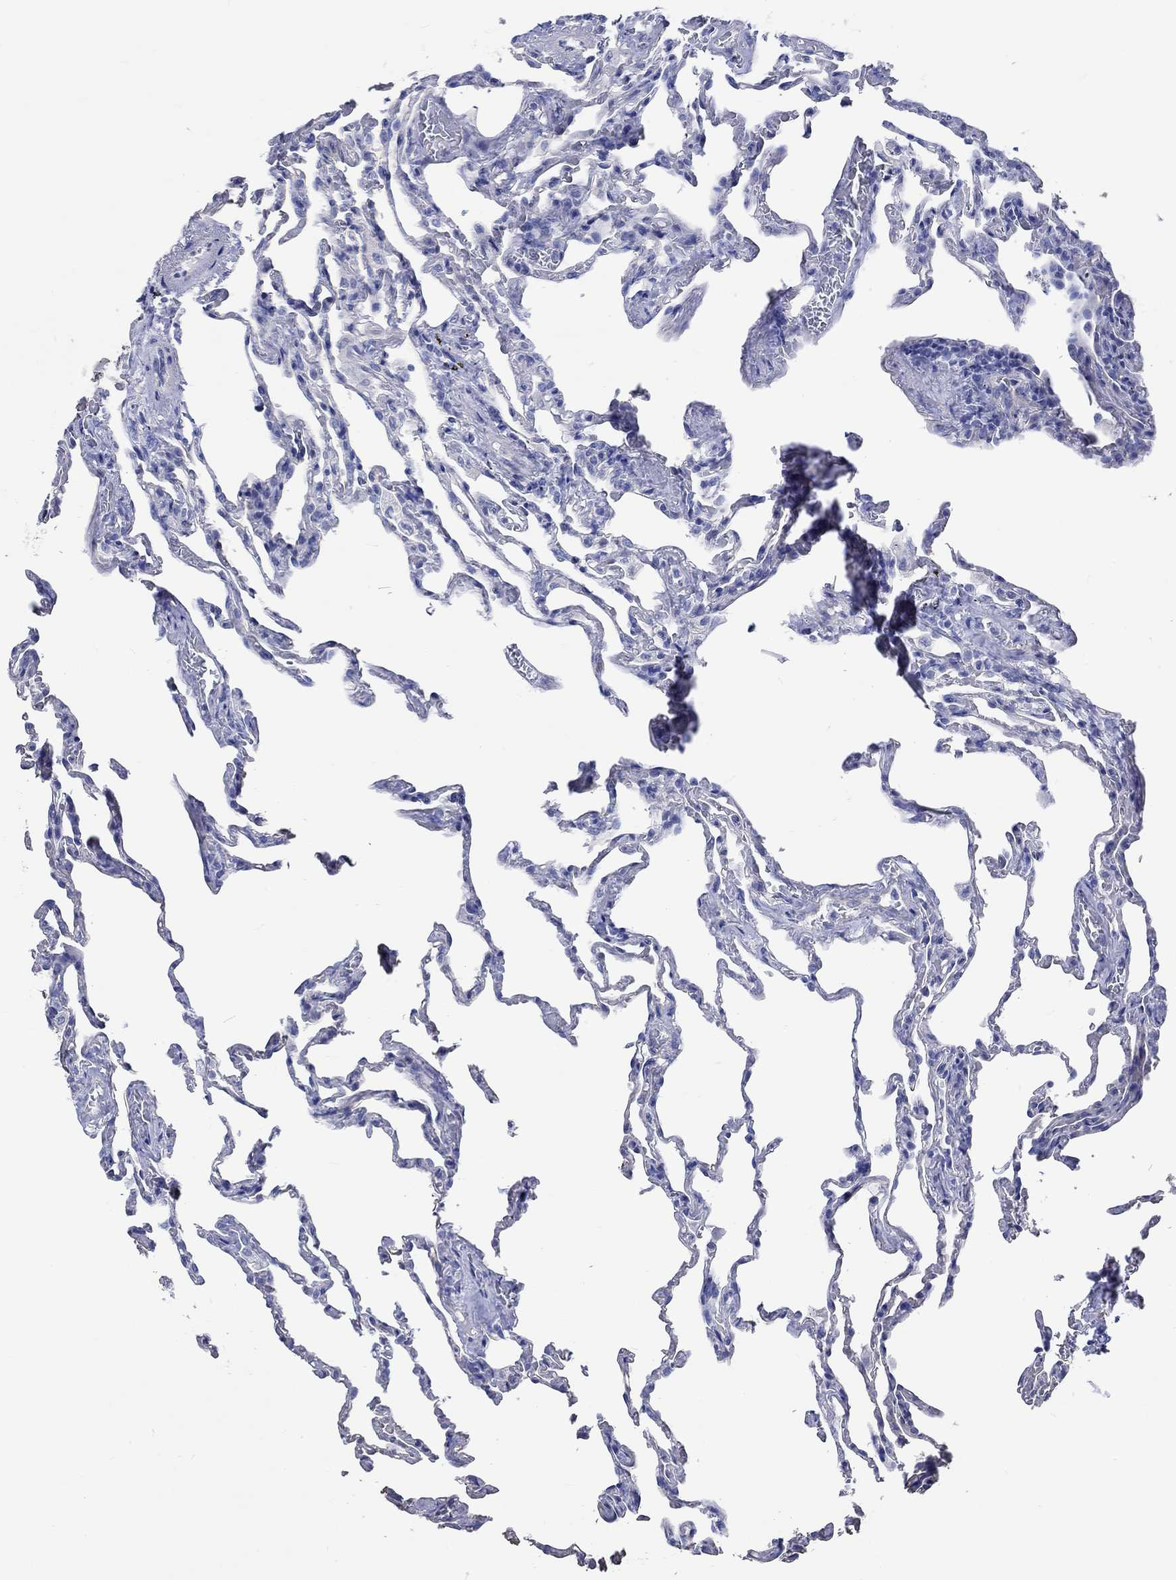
{"staining": {"intensity": "negative", "quantity": "none", "location": "none"}, "tissue": "lung", "cell_type": "Alveolar cells", "image_type": "normal", "snomed": [{"axis": "morphology", "description": "Normal tissue, NOS"}, {"axis": "topography", "description": "Lung"}], "caption": "DAB (3,3'-diaminobenzidine) immunohistochemical staining of unremarkable lung exhibits no significant expression in alveolar cells.", "gene": "CPLX1", "patient": {"sex": "female", "age": 43}}